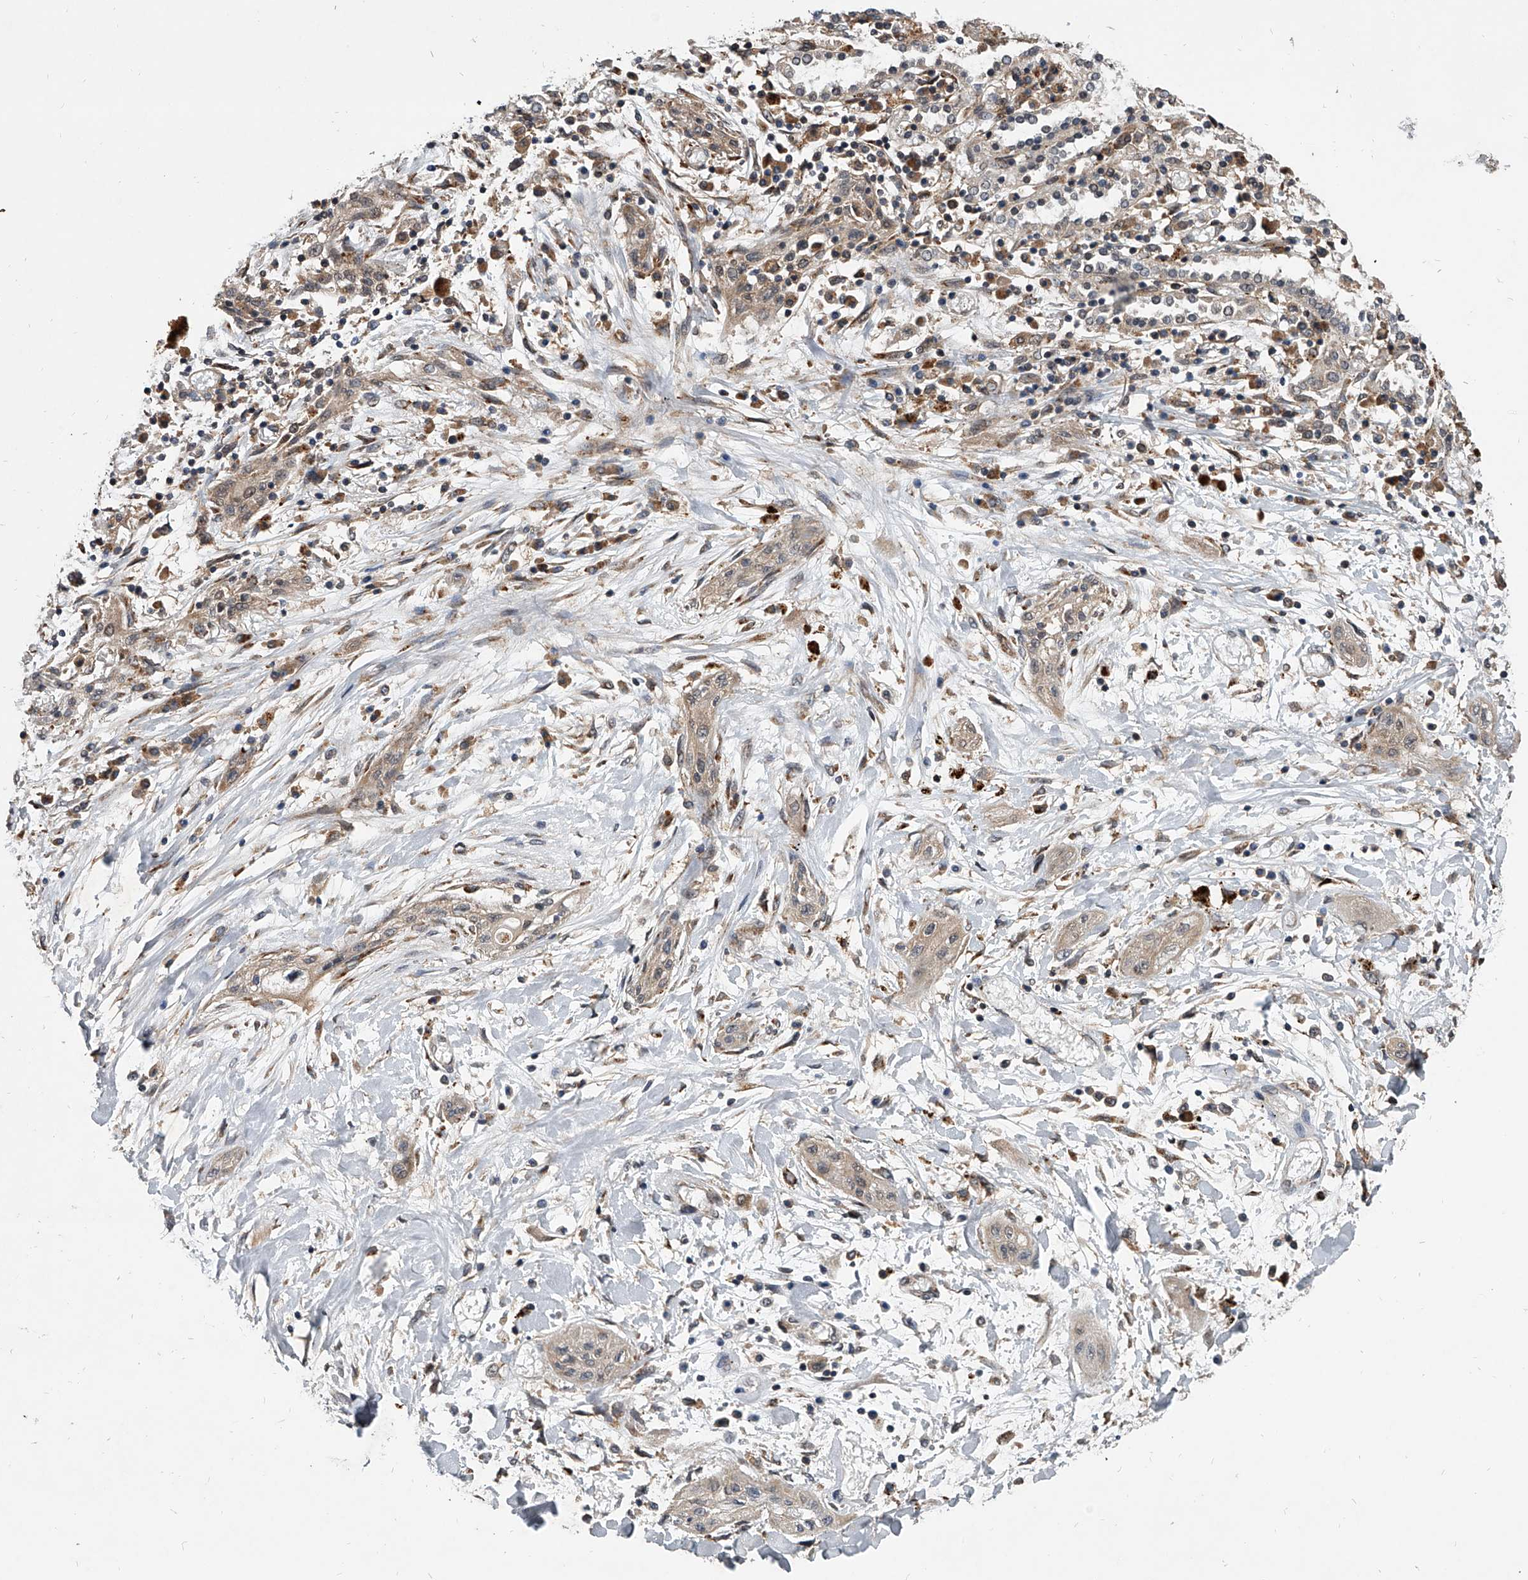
{"staining": {"intensity": "weak", "quantity": "<25%", "location": "cytoplasmic/membranous"}, "tissue": "lung cancer", "cell_type": "Tumor cells", "image_type": "cancer", "snomed": [{"axis": "morphology", "description": "Squamous cell carcinoma, NOS"}, {"axis": "topography", "description": "Lung"}], "caption": "Protein analysis of lung squamous cell carcinoma shows no significant positivity in tumor cells.", "gene": "GEMIN8", "patient": {"sex": "female", "age": 47}}